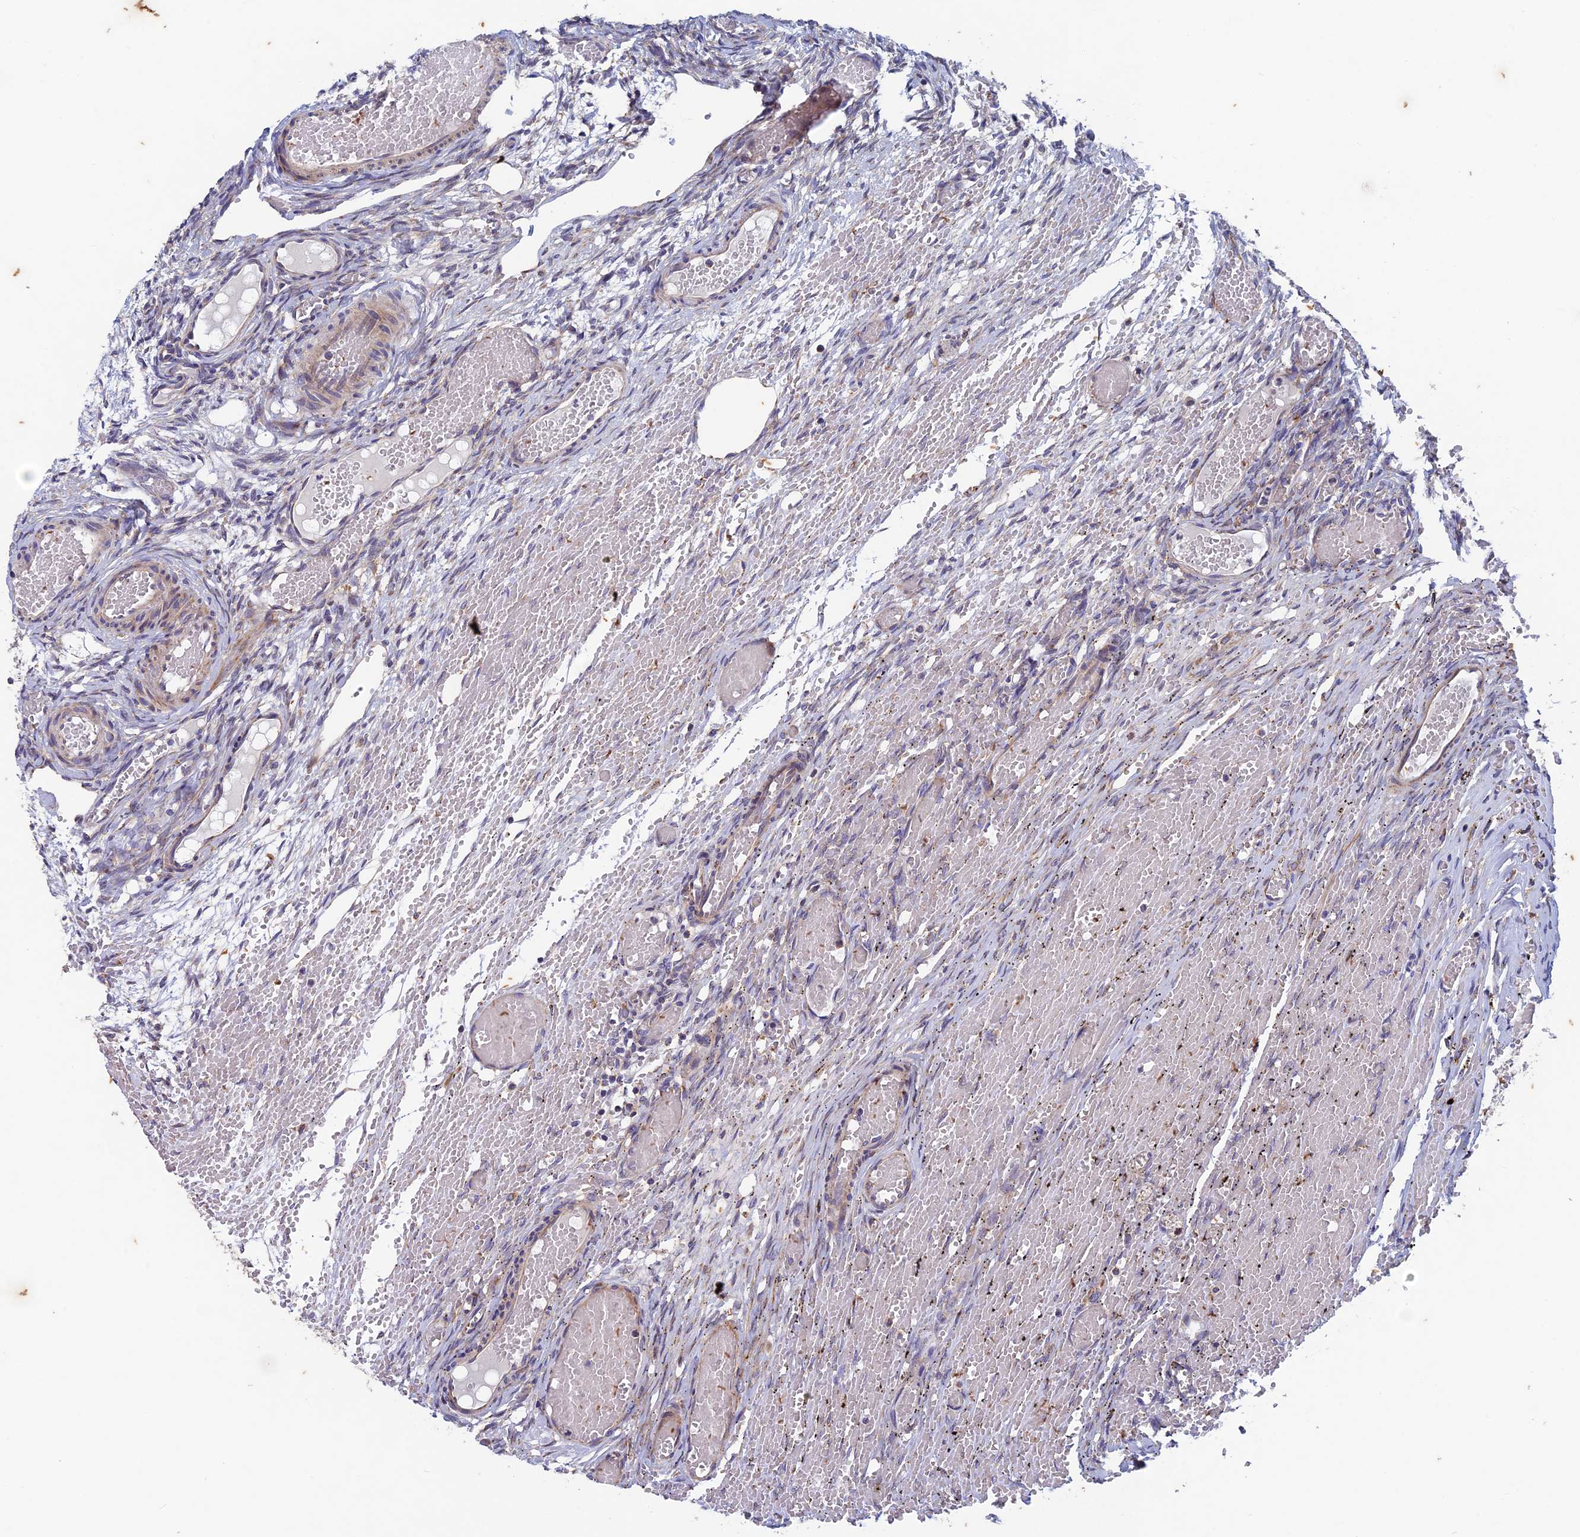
{"staining": {"intensity": "weak", "quantity": "25%-75%", "location": "cytoplasmic/membranous"}, "tissue": "ovary", "cell_type": "Ovarian stroma cells", "image_type": "normal", "snomed": [{"axis": "morphology", "description": "Adenocarcinoma, NOS"}, {"axis": "topography", "description": "Endometrium"}], "caption": "Immunohistochemical staining of unremarkable human ovary exhibits weak cytoplasmic/membranous protein positivity in approximately 25%-75% of ovarian stroma cells. The staining is performed using DAB brown chromogen to label protein expression. The nuclei are counter-stained blue using hematoxylin.", "gene": "AP4S1", "patient": {"sex": "female", "age": 32}}